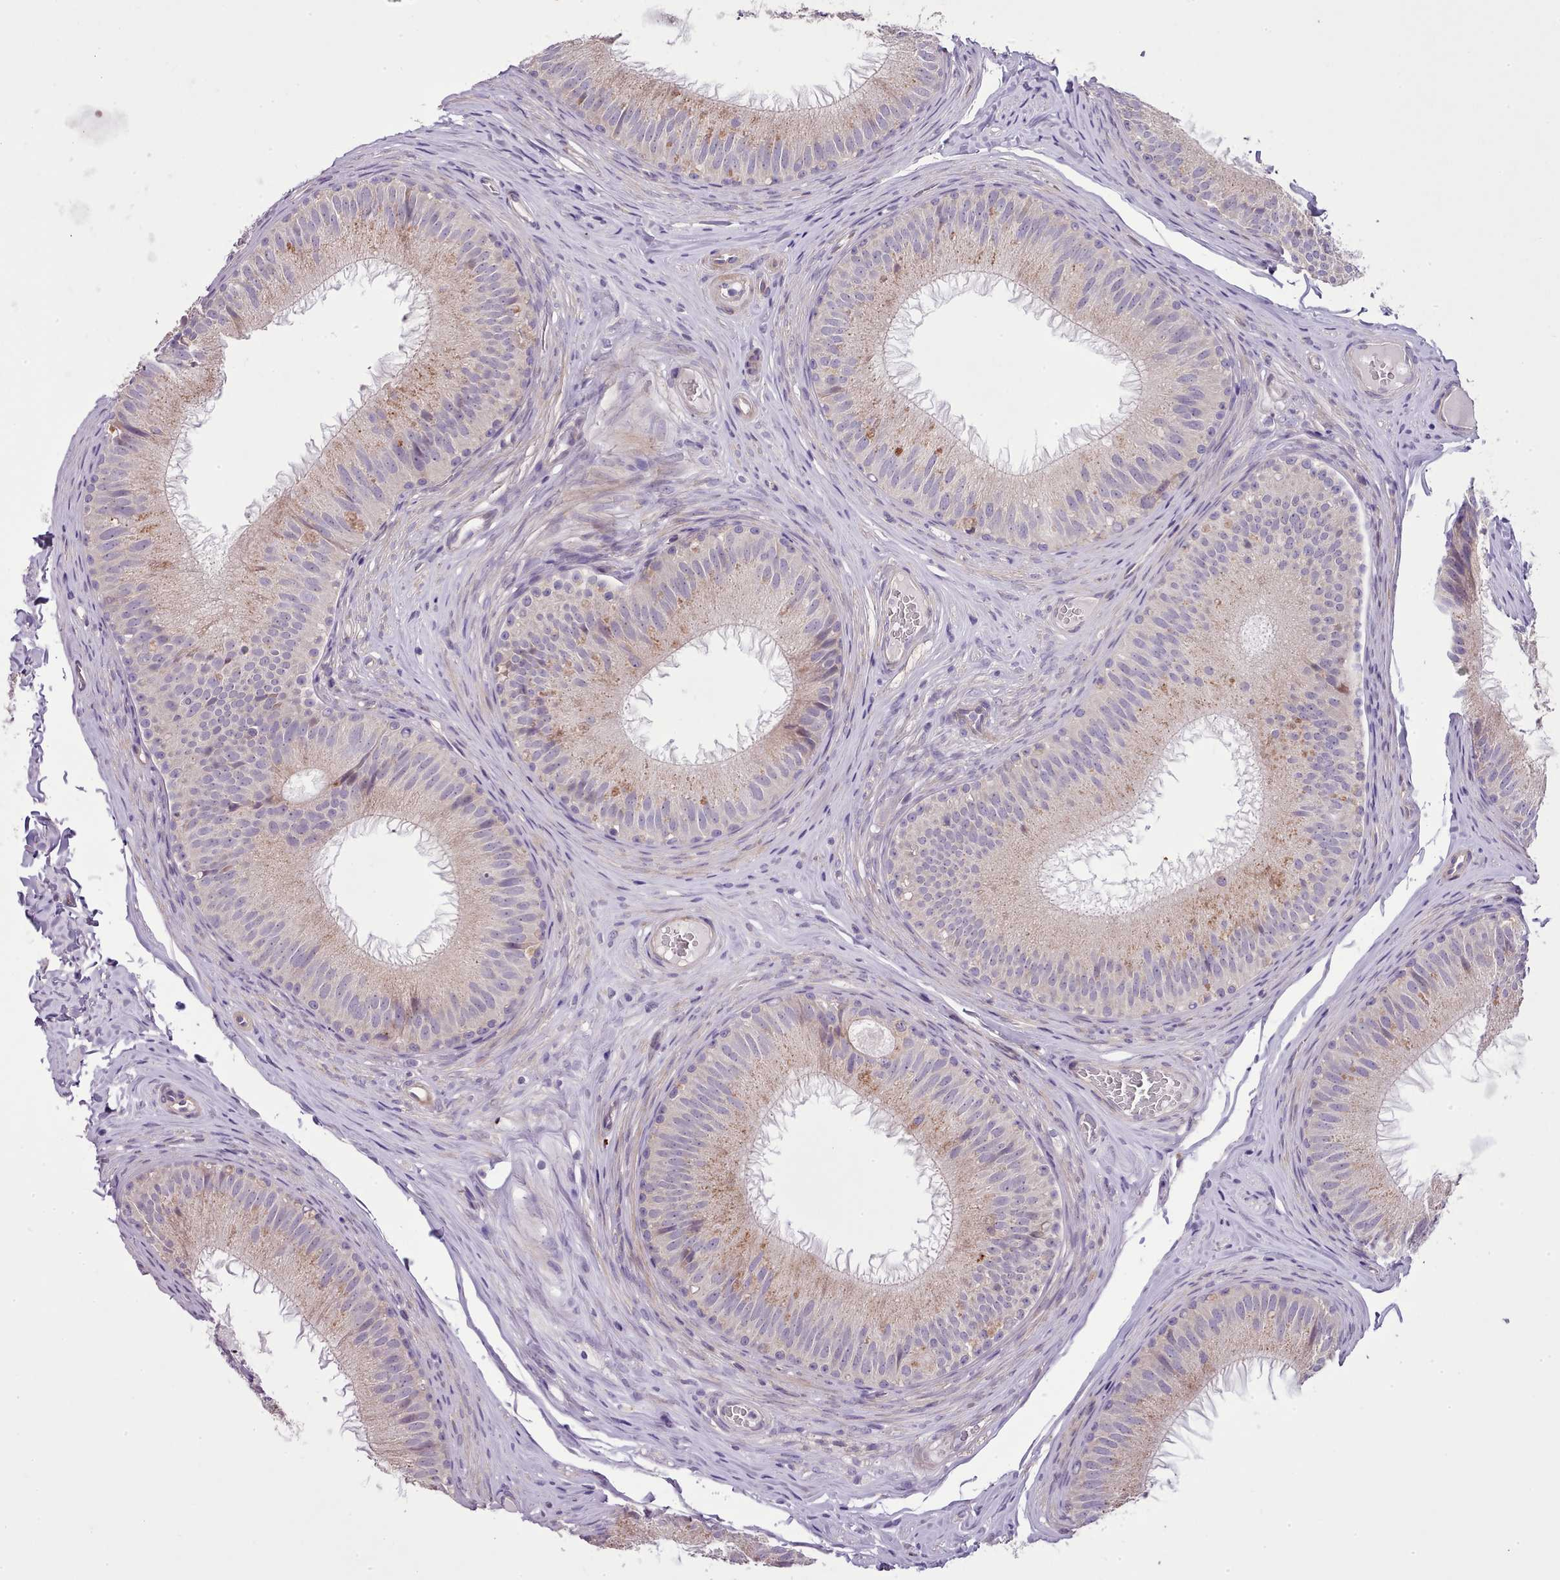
{"staining": {"intensity": "moderate", "quantity": "<25%", "location": "cytoplasmic/membranous"}, "tissue": "epididymis", "cell_type": "Glandular cells", "image_type": "normal", "snomed": [{"axis": "morphology", "description": "Normal tissue, NOS"}, {"axis": "topography", "description": "Epididymis"}], "caption": "Normal epididymis shows moderate cytoplasmic/membranous staining in about <25% of glandular cells The protein is shown in brown color, while the nuclei are stained blue..", "gene": "SETX", "patient": {"sex": "male", "age": 34}}